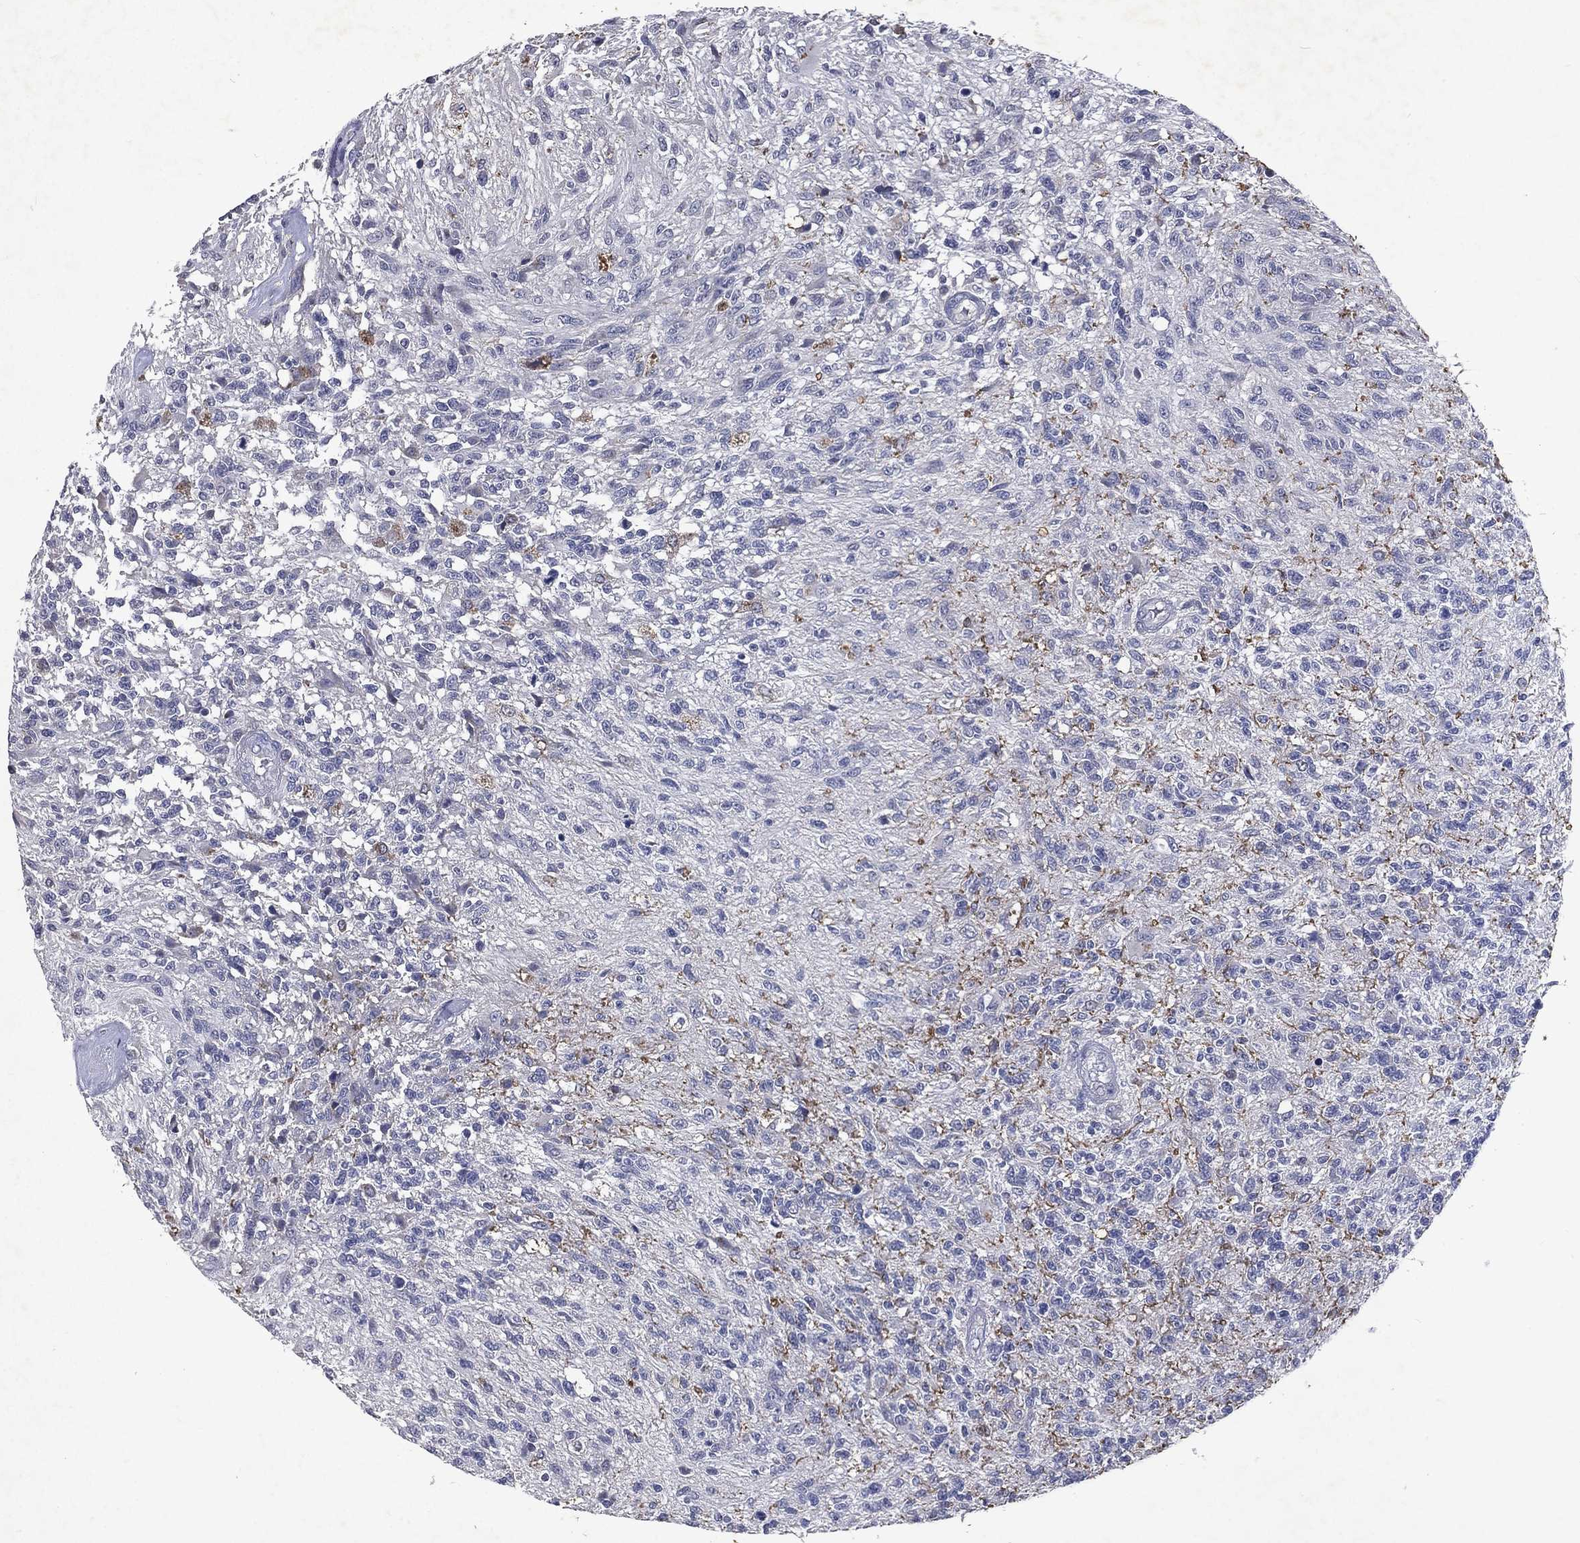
{"staining": {"intensity": "negative", "quantity": "none", "location": "none"}, "tissue": "glioma", "cell_type": "Tumor cells", "image_type": "cancer", "snomed": [{"axis": "morphology", "description": "Glioma, malignant, High grade"}, {"axis": "topography", "description": "Brain"}], "caption": "There is no significant staining in tumor cells of glioma.", "gene": "SLC34A2", "patient": {"sex": "male", "age": 56}}